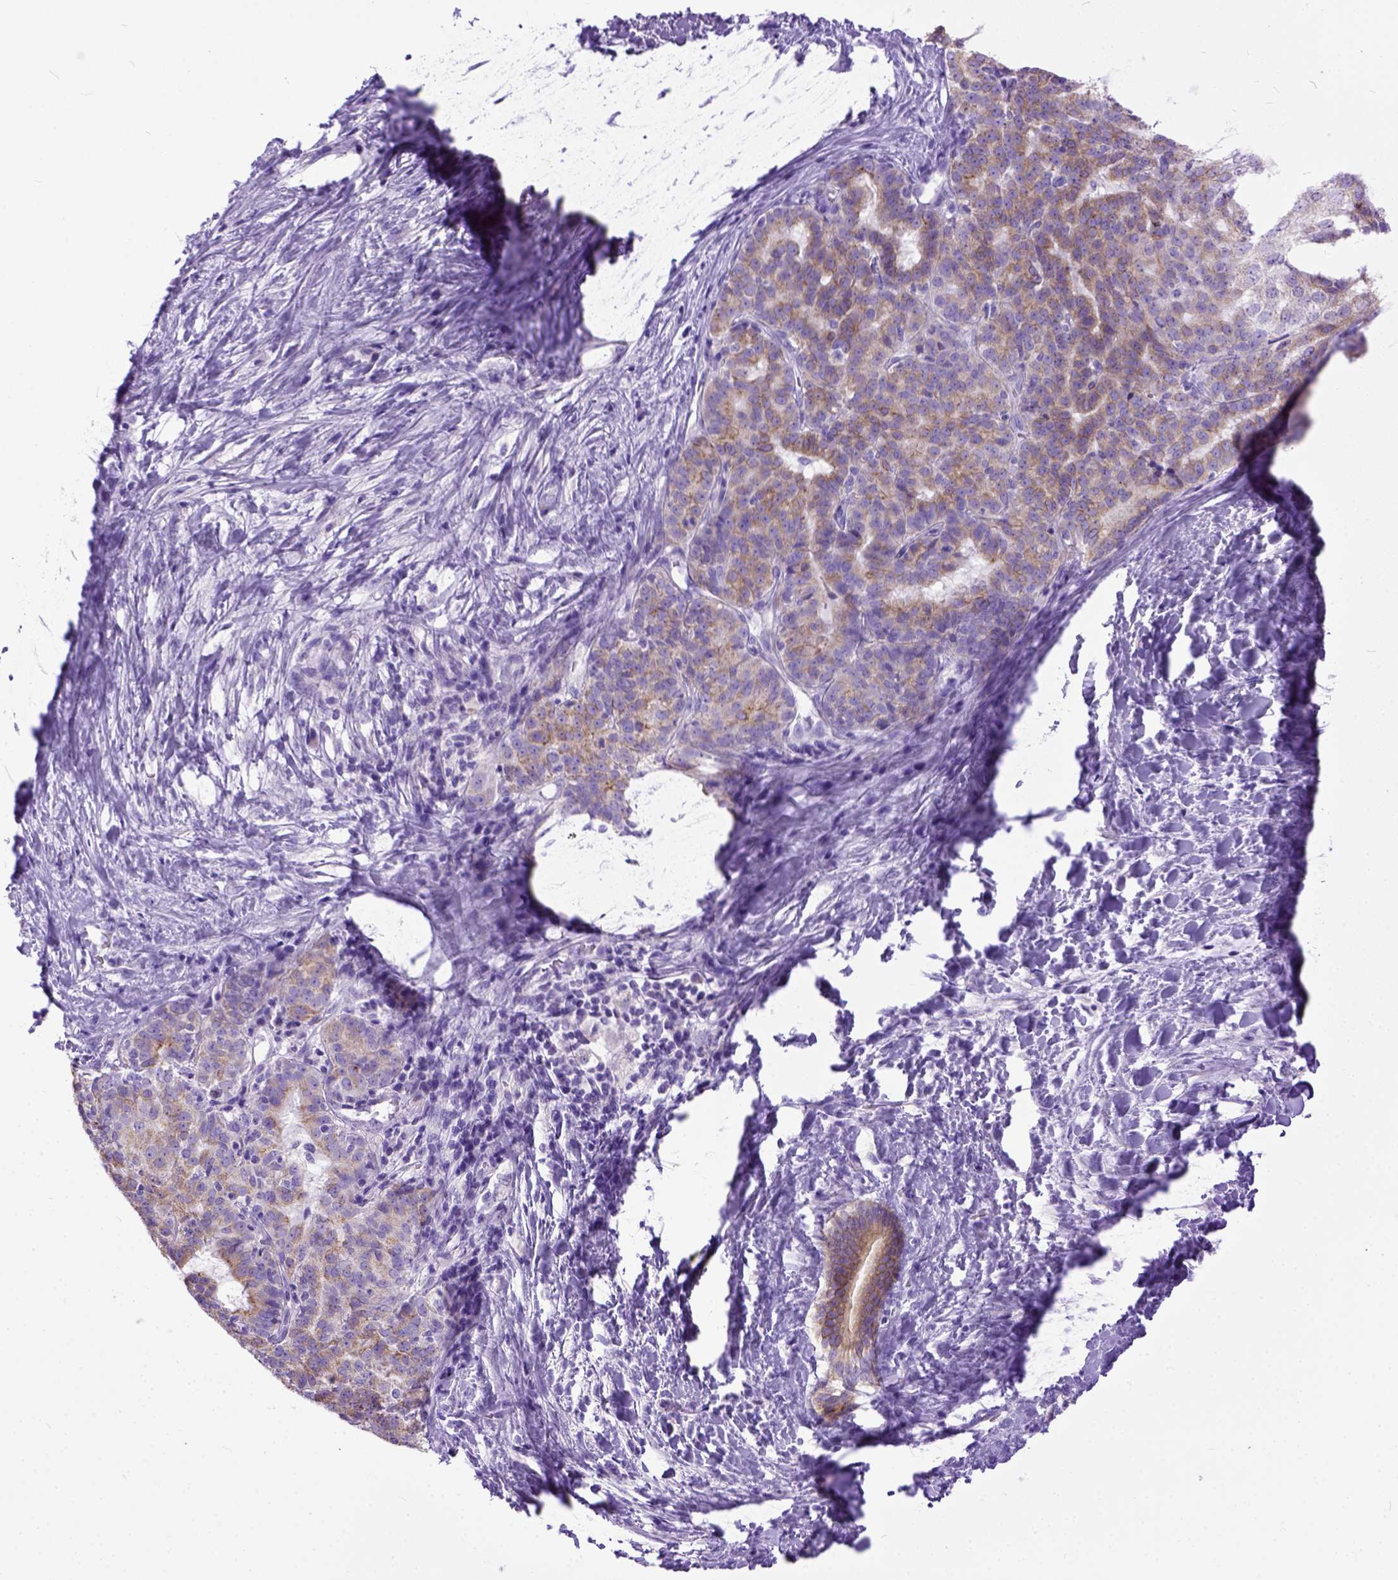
{"staining": {"intensity": "weak", "quantity": ">75%", "location": "cytoplasmic/membranous"}, "tissue": "liver cancer", "cell_type": "Tumor cells", "image_type": "cancer", "snomed": [{"axis": "morphology", "description": "Cholangiocarcinoma"}, {"axis": "topography", "description": "Liver"}], "caption": "Brown immunohistochemical staining in liver cancer (cholangiocarcinoma) displays weak cytoplasmic/membranous staining in approximately >75% of tumor cells. (IHC, brightfield microscopy, high magnification).", "gene": "PPL", "patient": {"sex": "female", "age": 47}}